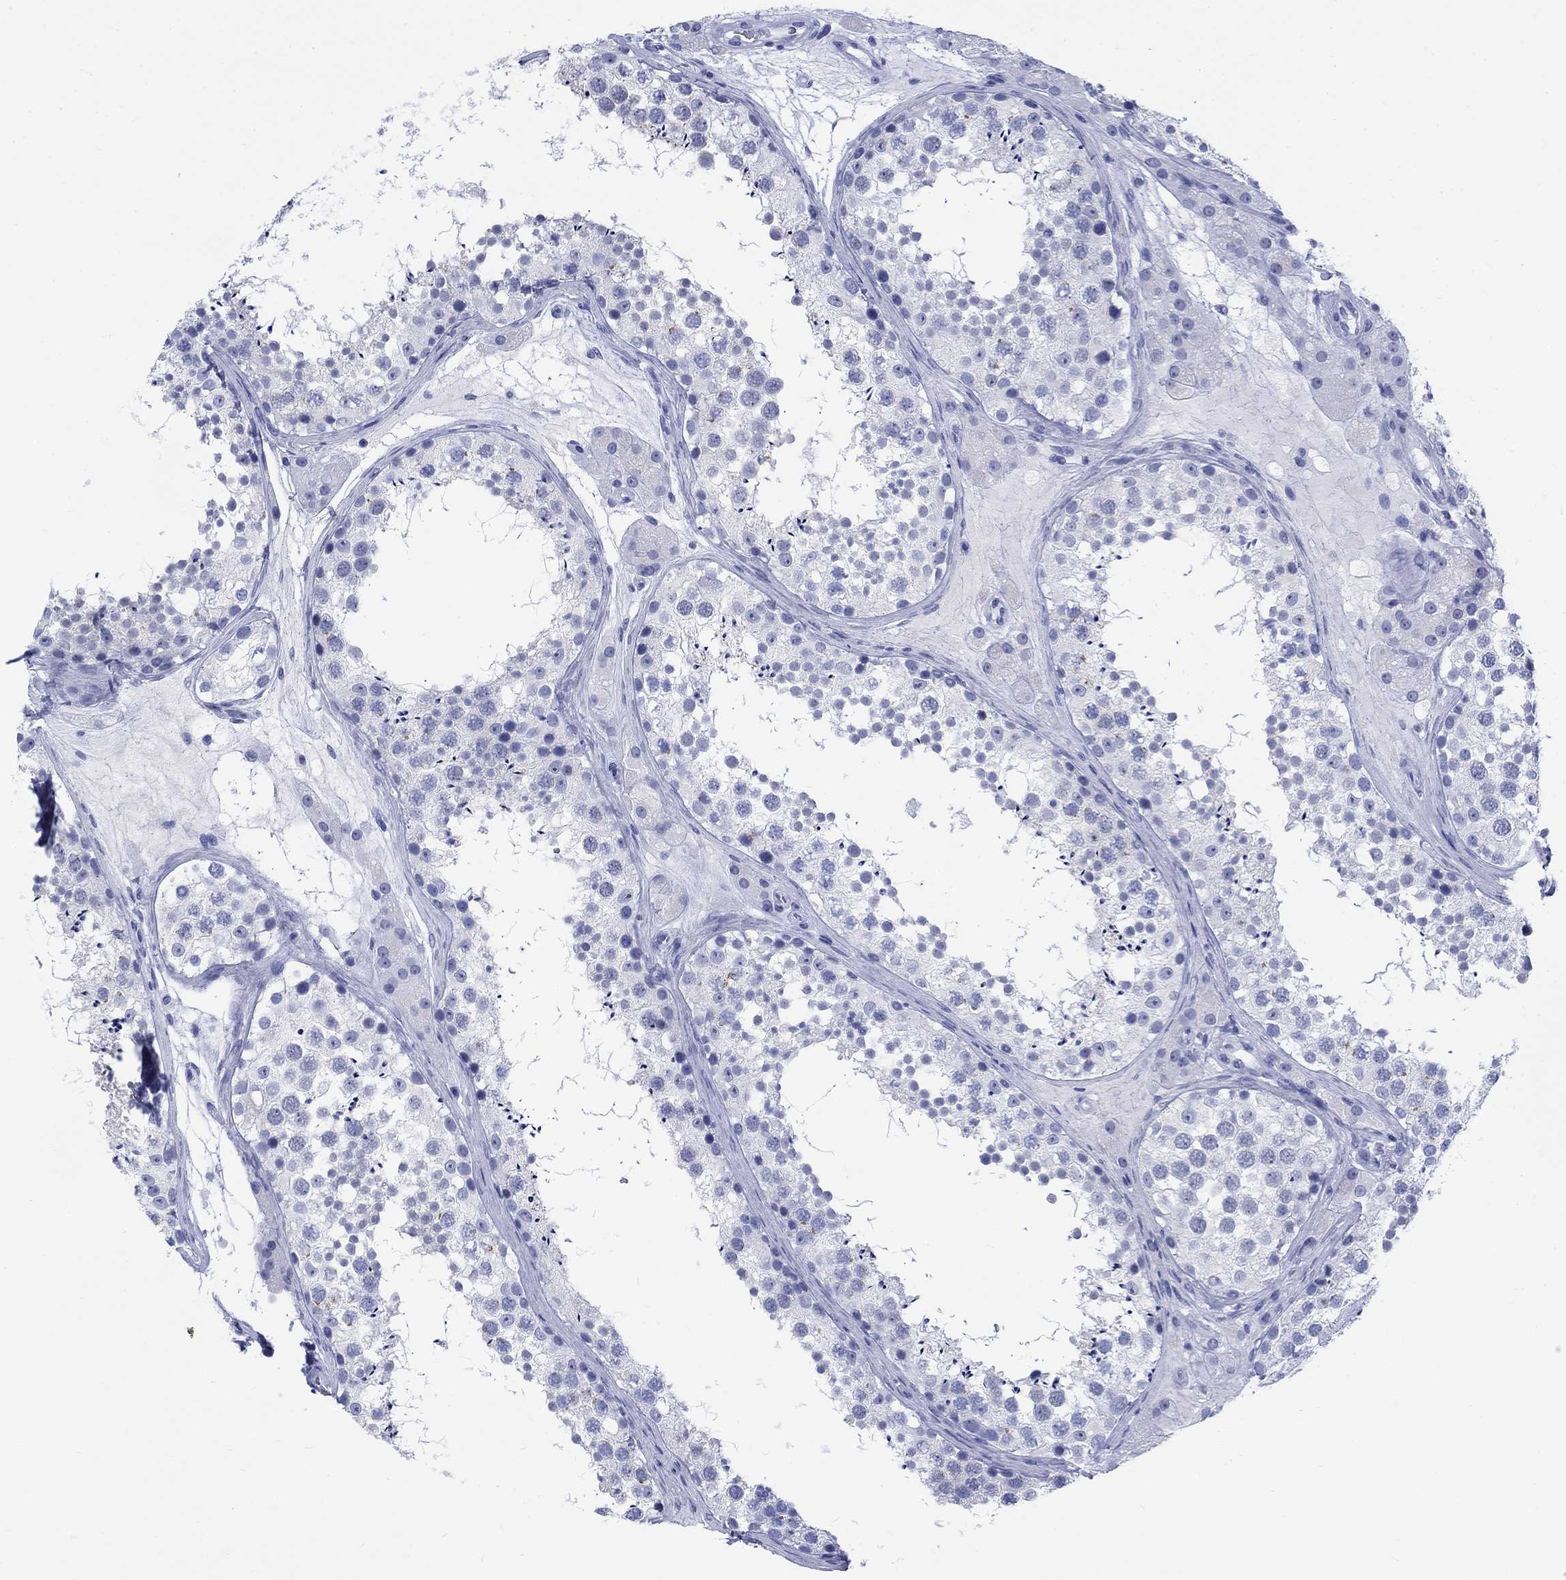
{"staining": {"intensity": "negative", "quantity": "none", "location": "none"}, "tissue": "testis", "cell_type": "Cells in seminiferous ducts", "image_type": "normal", "snomed": [{"axis": "morphology", "description": "Normal tissue, NOS"}, {"axis": "topography", "description": "Testis"}], "caption": "Immunohistochemical staining of benign testis reveals no significant expression in cells in seminiferous ducts.", "gene": "KRT76", "patient": {"sex": "male", "age": 41}}